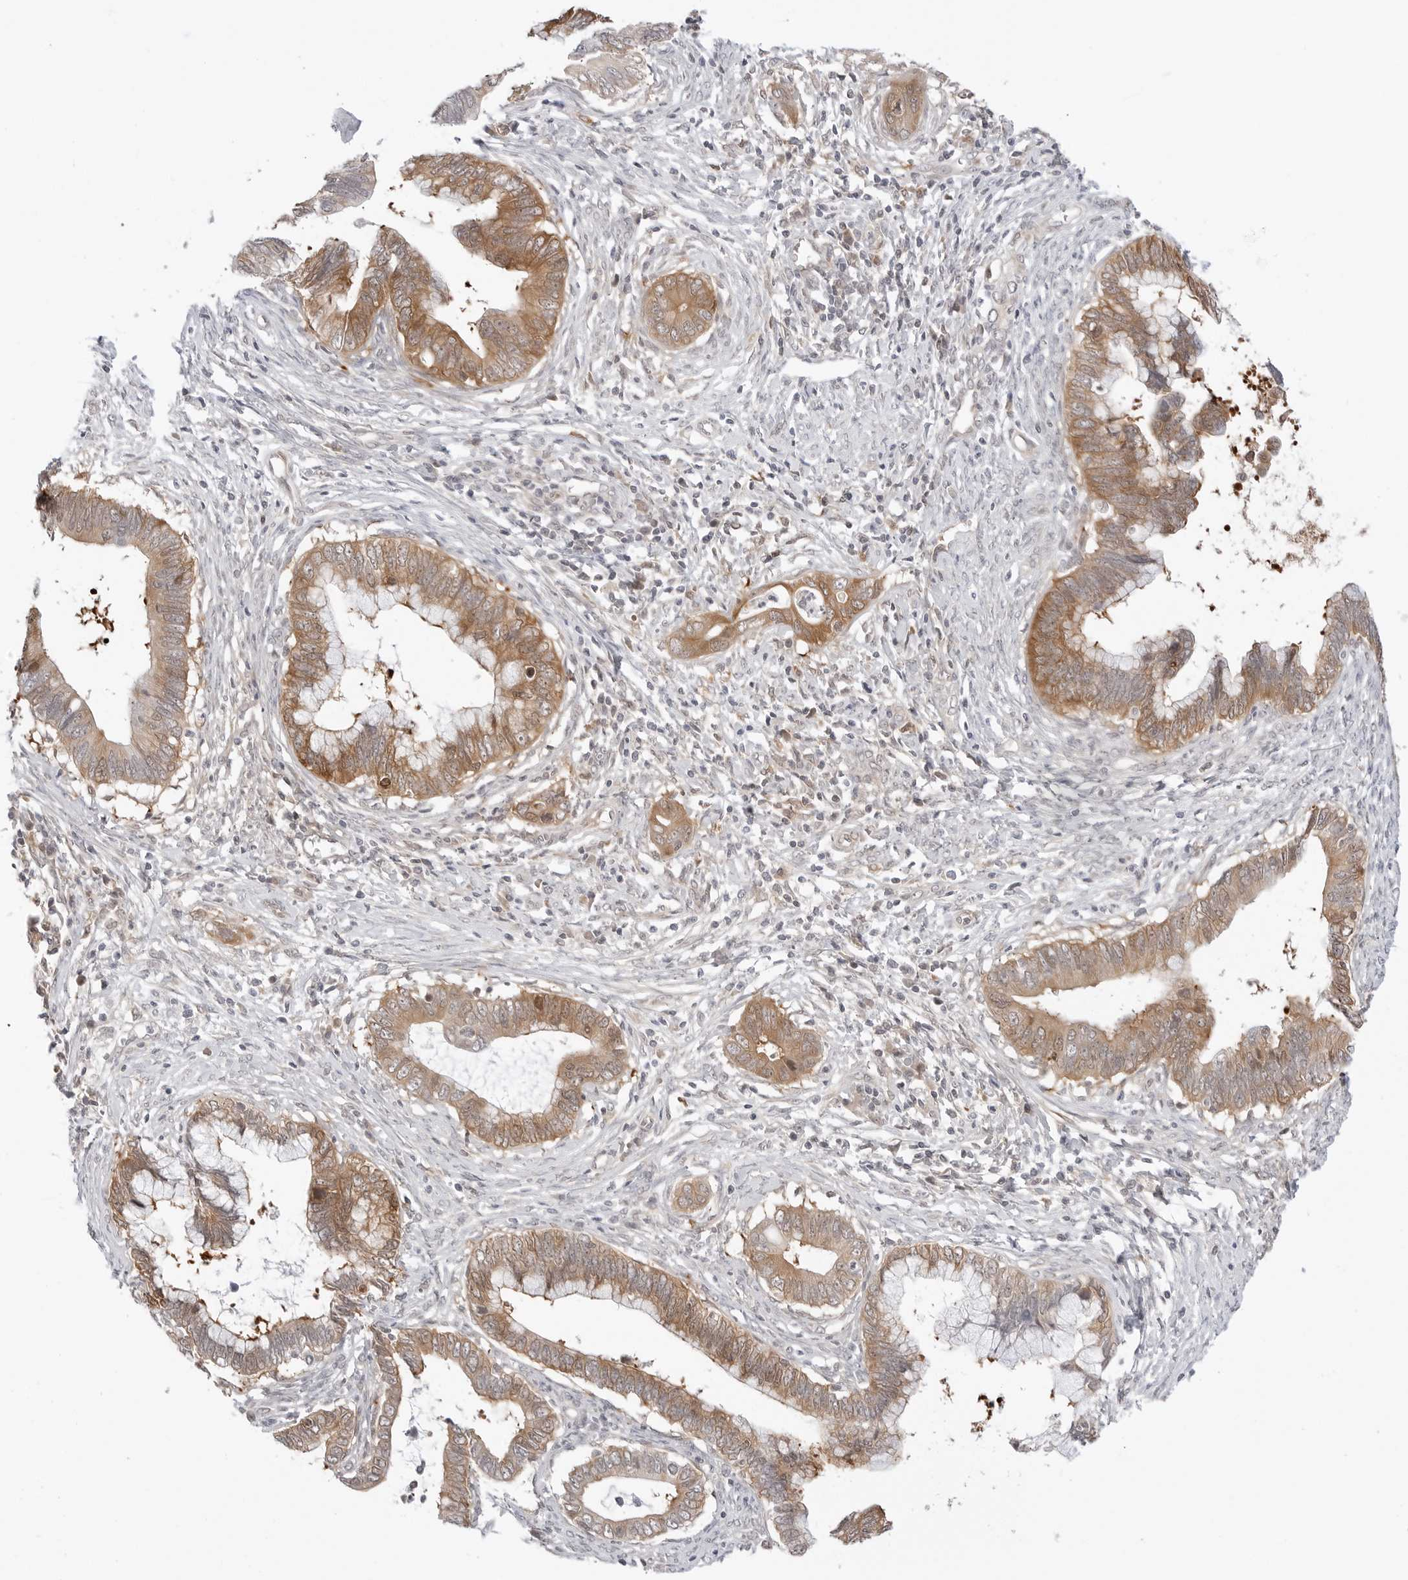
{"staining": {"intensity": "moderate", "quantity": ">75%", "location": "cytoplasmic/membranous"}, "tissue": "cervical cancer", "cell_type": "Tumor cells", "image_type": "cancer", "snomed": [{"axis": "morphology", "description": "Adenocarcinoma, NOS"}, {"axis": "topography", "description": "Cervix"}], "caption": "This image exhibits cervical cancer (adenocarcinoma) stained with immunohistochemistry (IHC) to label a protein in brown. The cytoplasmic/membranous of tumor cells show moderate positivity for the protein. Nuclei are counter-stained blue.", "gene": "NUDC", "patient": {"sex": "female", "age": 44}}